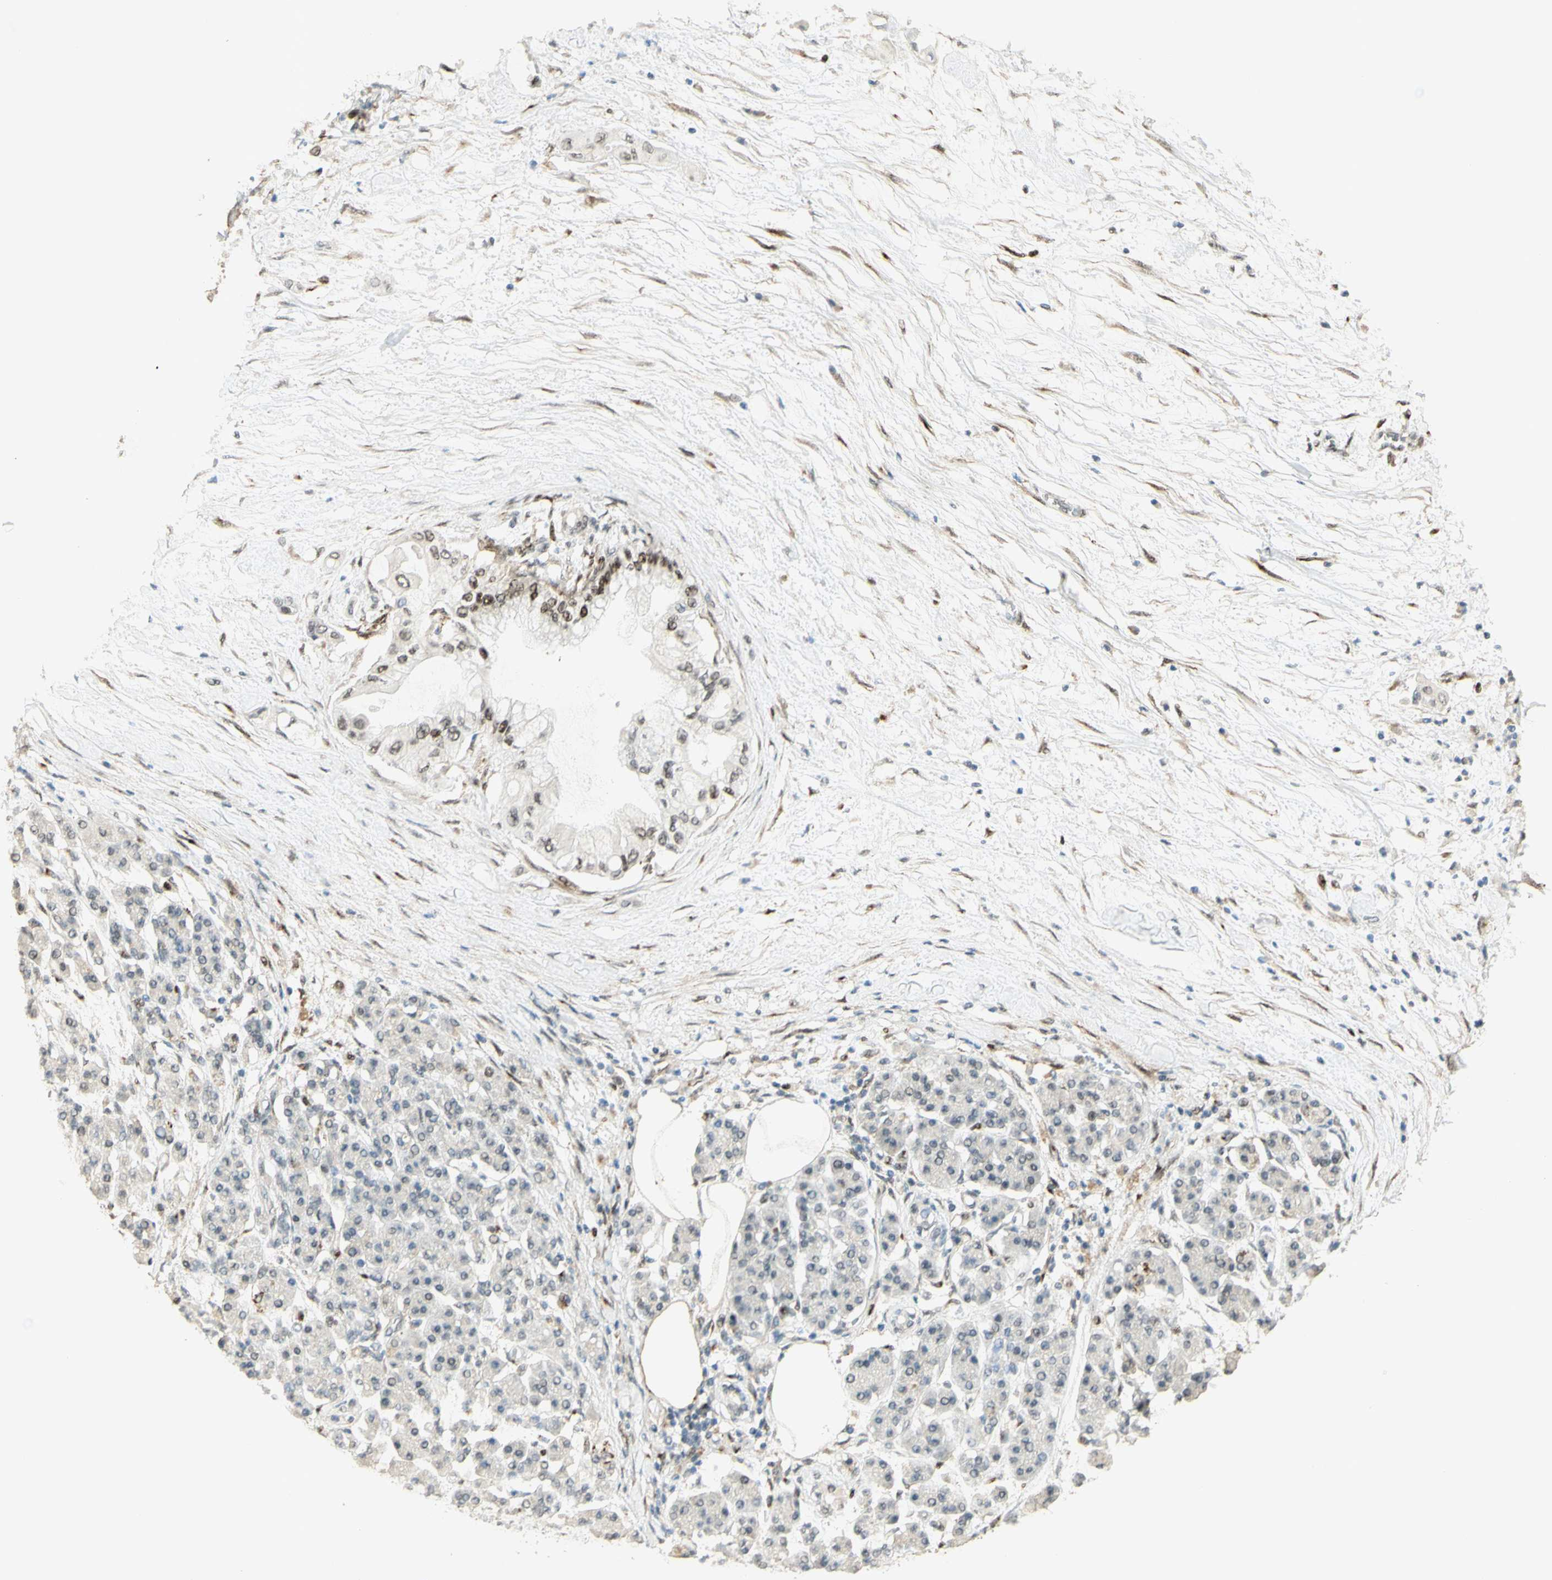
{"staining": {"intensity": "weak", "quantity": "25%-75%", "location": "nuclear"}, "tissue": "pancreatic cancer", "cell_type": "Tumor cells", "image_type": "cancer", "snomed": [{"axis": "morphology", "description": "Adenocarcinoma, NOS"}, {"axis": "morphology", "description": "Adenocarcinoma, metastatic, NOS"}, {"axis": "topography", "description": "Lymph node"}, {"axis": "topography", "description": "Pancreas"}, {"axis": "topography", "description": "Duodenum"}], "caption": "IHC staining of pancreatic metastatic adenocarcinoma, which reveals low levels of weak nuclear staining in about 25%-75% of tumor cells indicating weak nuclear protein staining. The staining was performed using DAB (brown) for protein detection and nuclei were counterstained in hematoxylin (blue).", "gene": "FOXP1", "patient": {"sex": "female", "age": 64}}